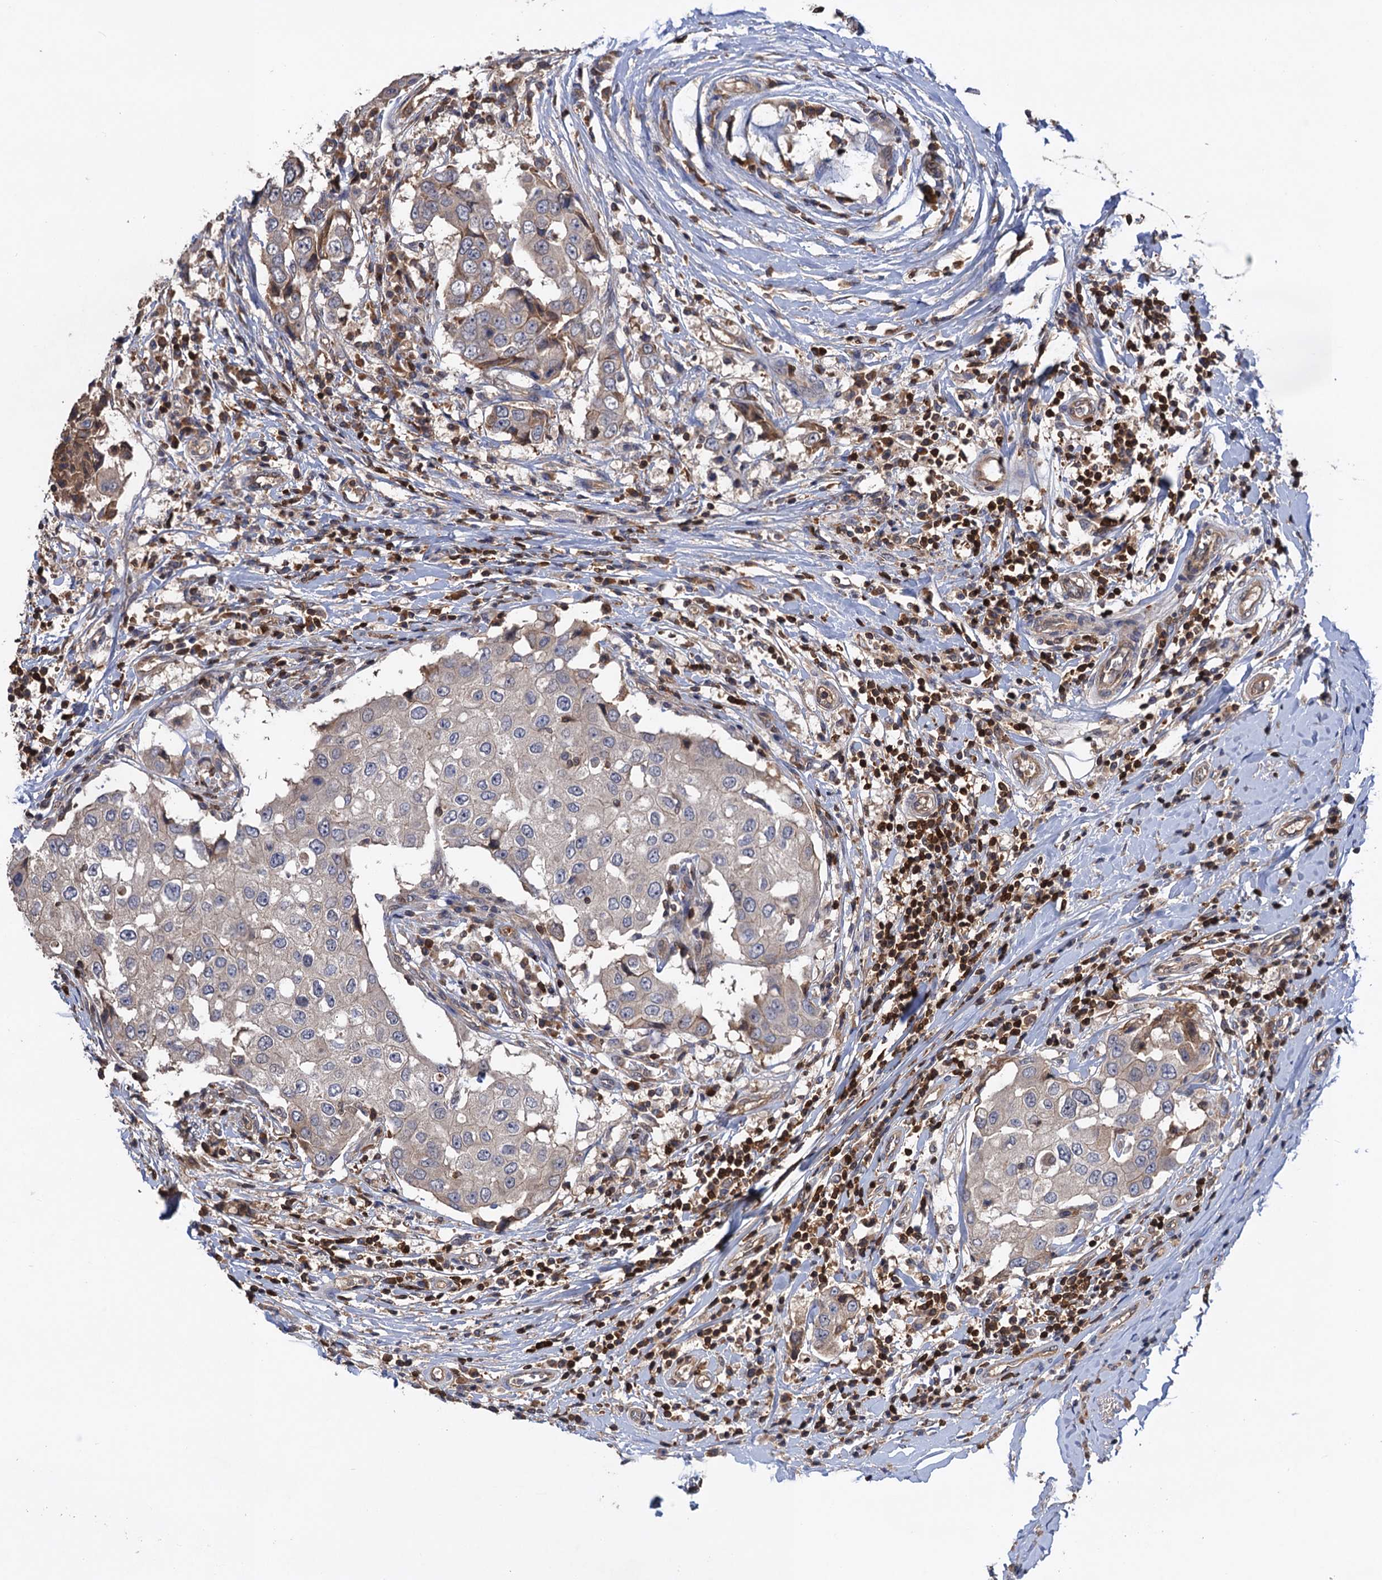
{"staining": {"intensity": "weak", "quantity": "<25%", "location": "cytoplasmic/membranous"}, "tissue": "breast cancer", "cell_type": "Tumor cells", "image_type": "cancer", "snomed": [{"axis": "morphology", "description": "Duct carcinoma"}, {"axis": "topography", "description": "Breast"}], "caption": "This histopathology image is of breast intraductal carcinoma stained with immunohistochemistry (IHC) to label a protein in brown with the nuclei are counter-stained blue. There is no positivity in tumor cells.", "gene": "DGKA", "patient": {"sex": "female", "age": 27}}